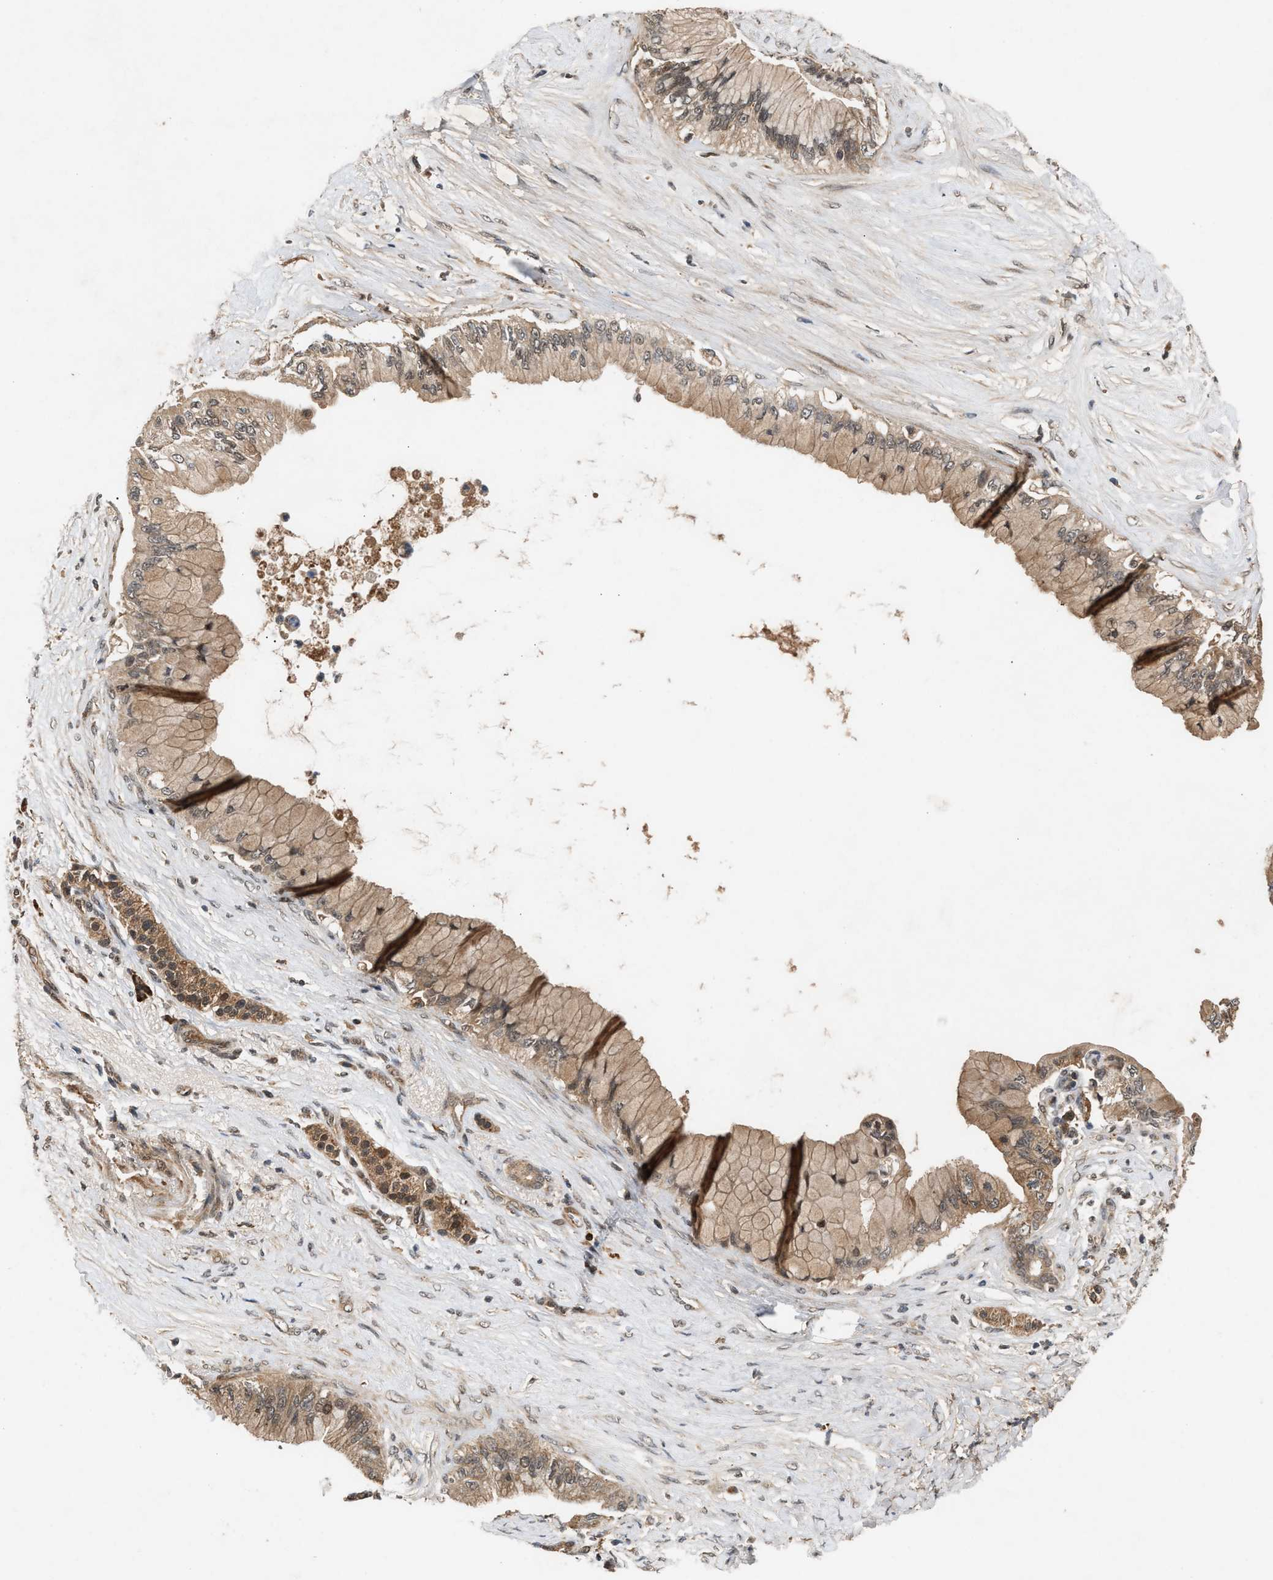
{"staining": {"intensity": "weak", "quantity": ">75%", "location": "cytoplasmic/membranous,nuclear"}, "tissue": "pancreatic cancer", "cell_type": "Tumor cells", "image_type": "cancer", "snomed": [{"axis": "morphology", "description": "Adenocarcinoma, NOS"}, {"axis": "topography", "description": "Pancreas"}], "caption": "DAB immunohistochemical staining of human pancreatic cancer (adenocarcinoma) reveals weak cytoplasmic/membranous and nuclear protein positivity in approximately >75% of tumor cells.", "gene": "RUSC2", "patient": {"sex": "male", "age": 59}}